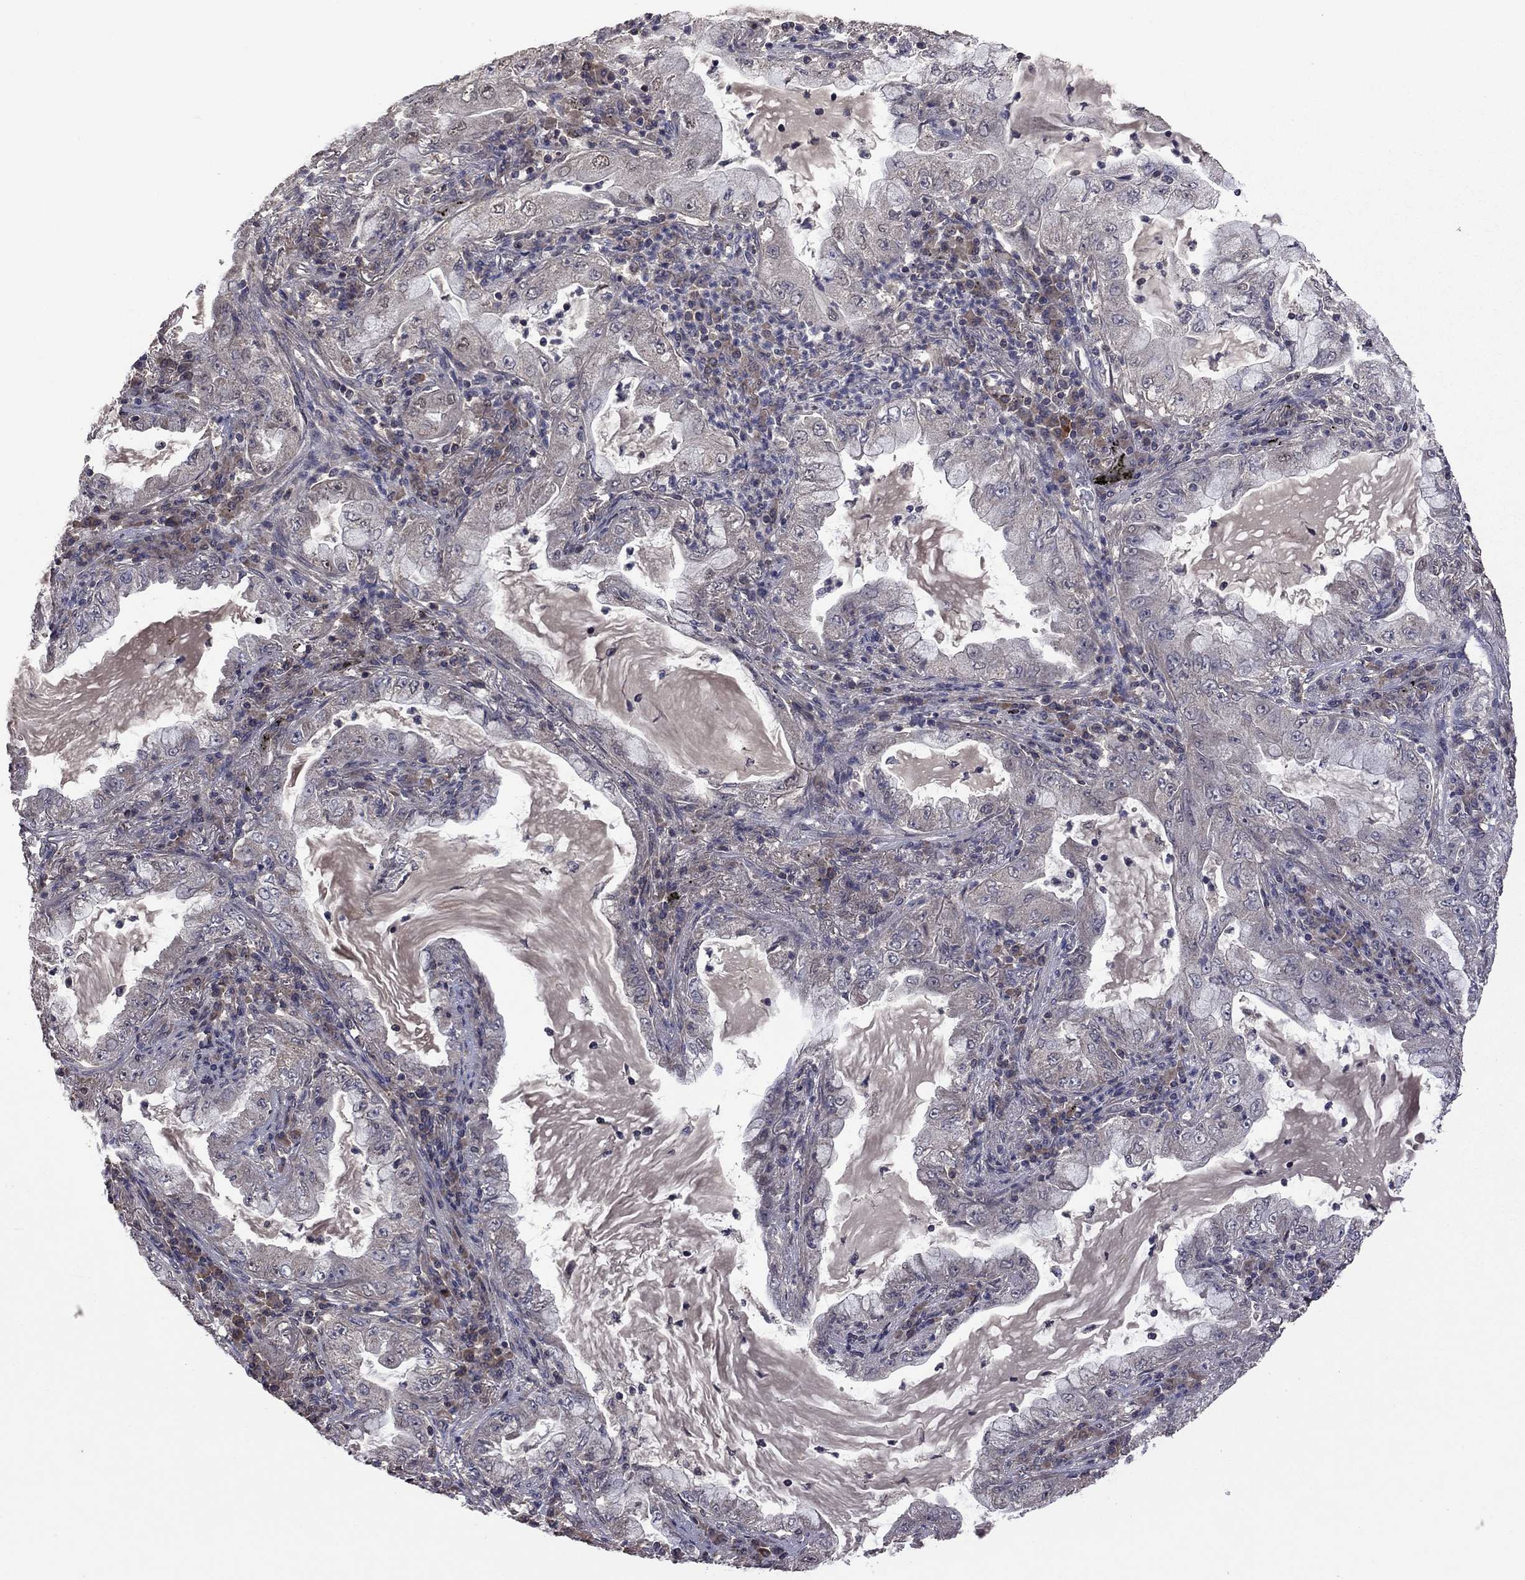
{"staining": {"intensity": "negative", "quantity": "none", "location": "none"}, "tissue": "lung cancer", "cell_type": "Tumor cells", "image_type": "cancer", "snomed": [{"axis": "morphology", "description": "Adenocarcinoma, NOS"}, {"axis": "topography", "description": "Lung"}], "caption": "High magnification brightfield microscopy of lung cancer stained with DAB (3,3'-diaminobenzidine) (brown) and counterstained with hematoxylin (blue): tumor cells show no significant expression.", "gene": "TSNARE1", "patient": {"sex": "female", "age": 73}}